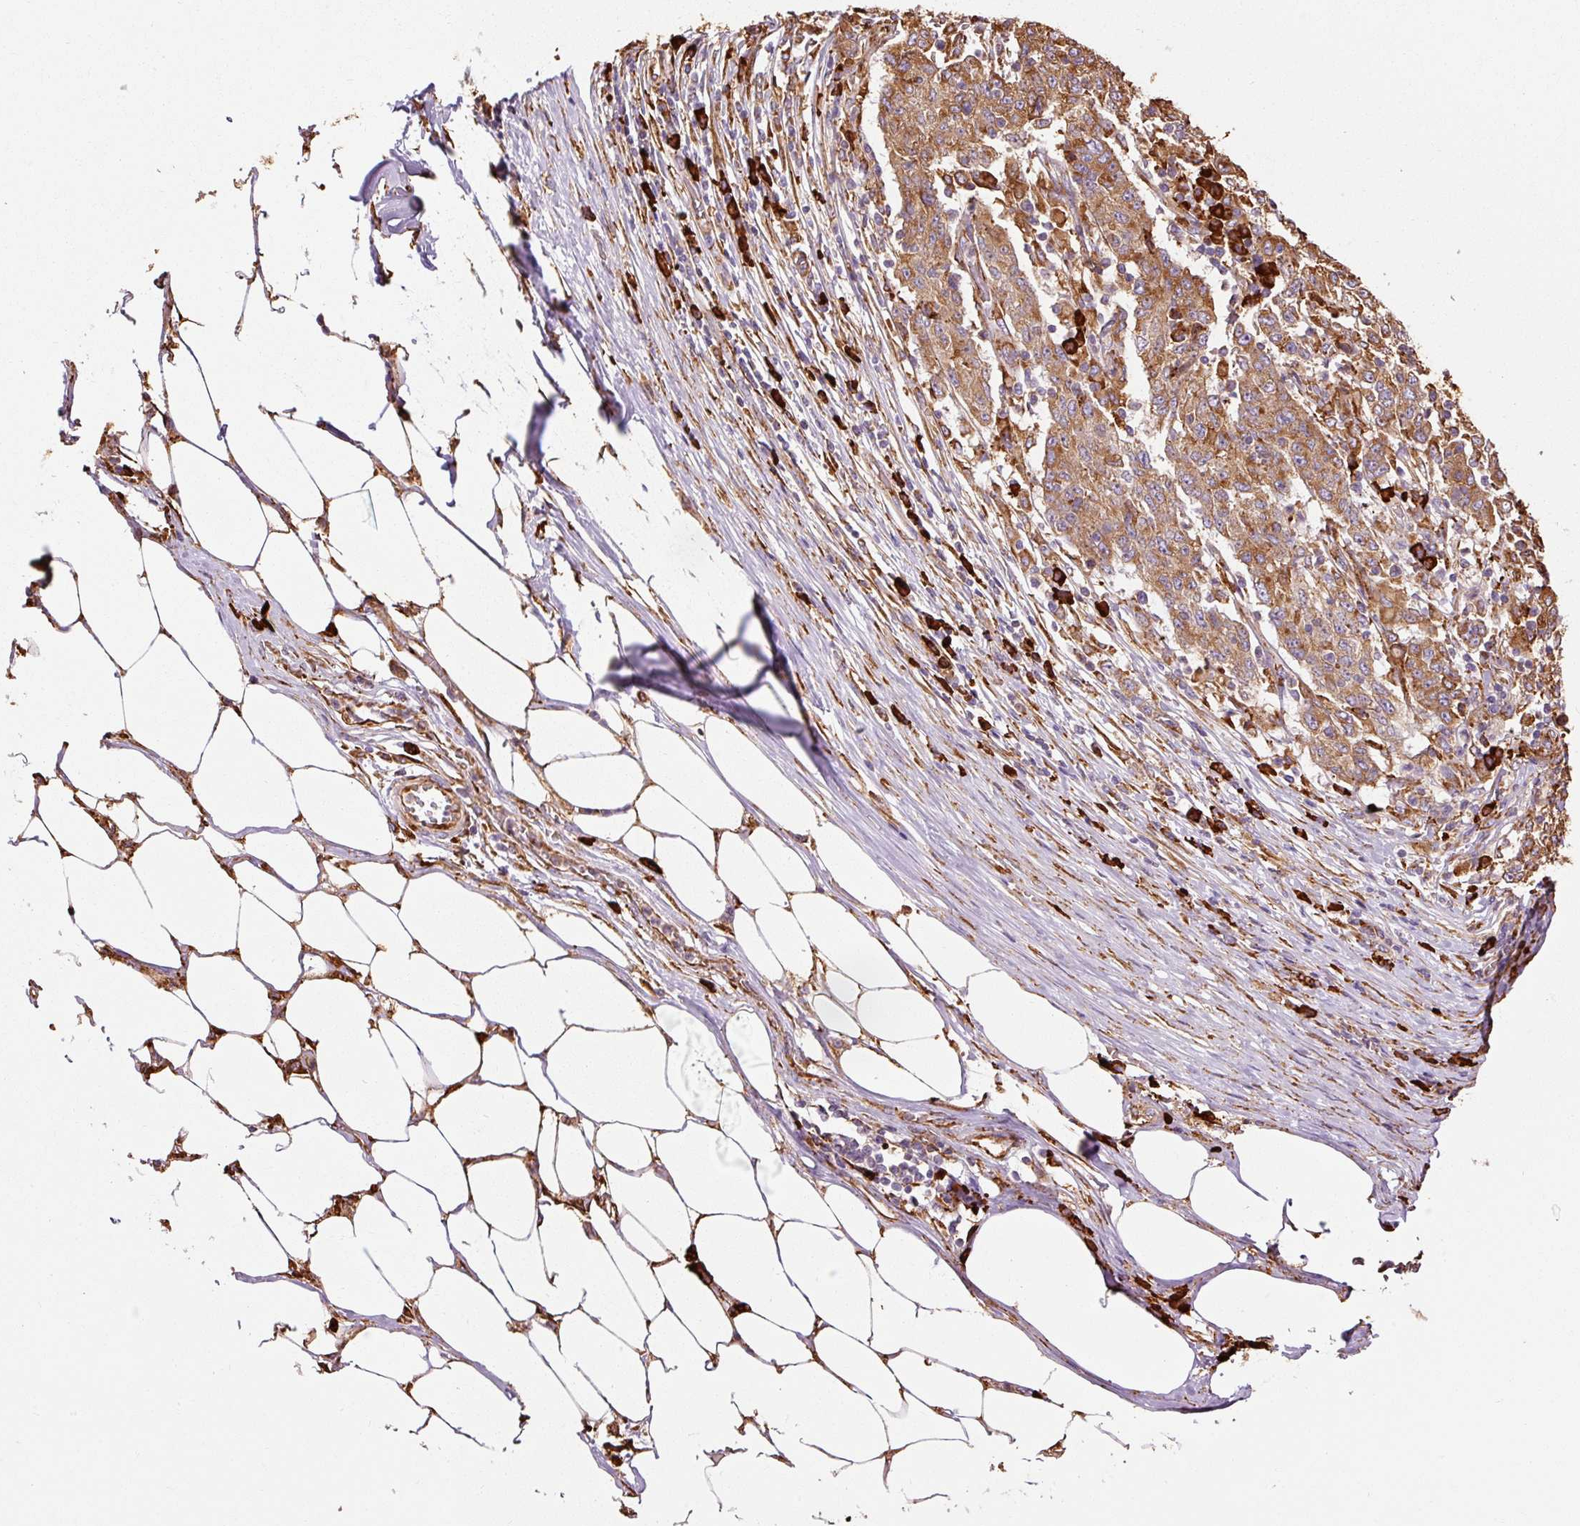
{"staining": {"intensity": "moderate", "quantity": ">75%", "location": "cytoplasmic/membranous"}, "tissue": "stomach cancer", "cell_type": "Tumor cells", "image_type": "cancer", "snomed": [{"axis": "morphology", "description": "Adenocarcinoma, NOS"}, {"axis": "topography", "description": "Stomach"}], "caption": "Immunohistochemical staining of human stomach cancer displays medium levels of moderate cytoplasmic/membranous expression in about >75% of tumor cells.", "gene": "KLC1", "patient": {"sex": "male", "age": 59}}